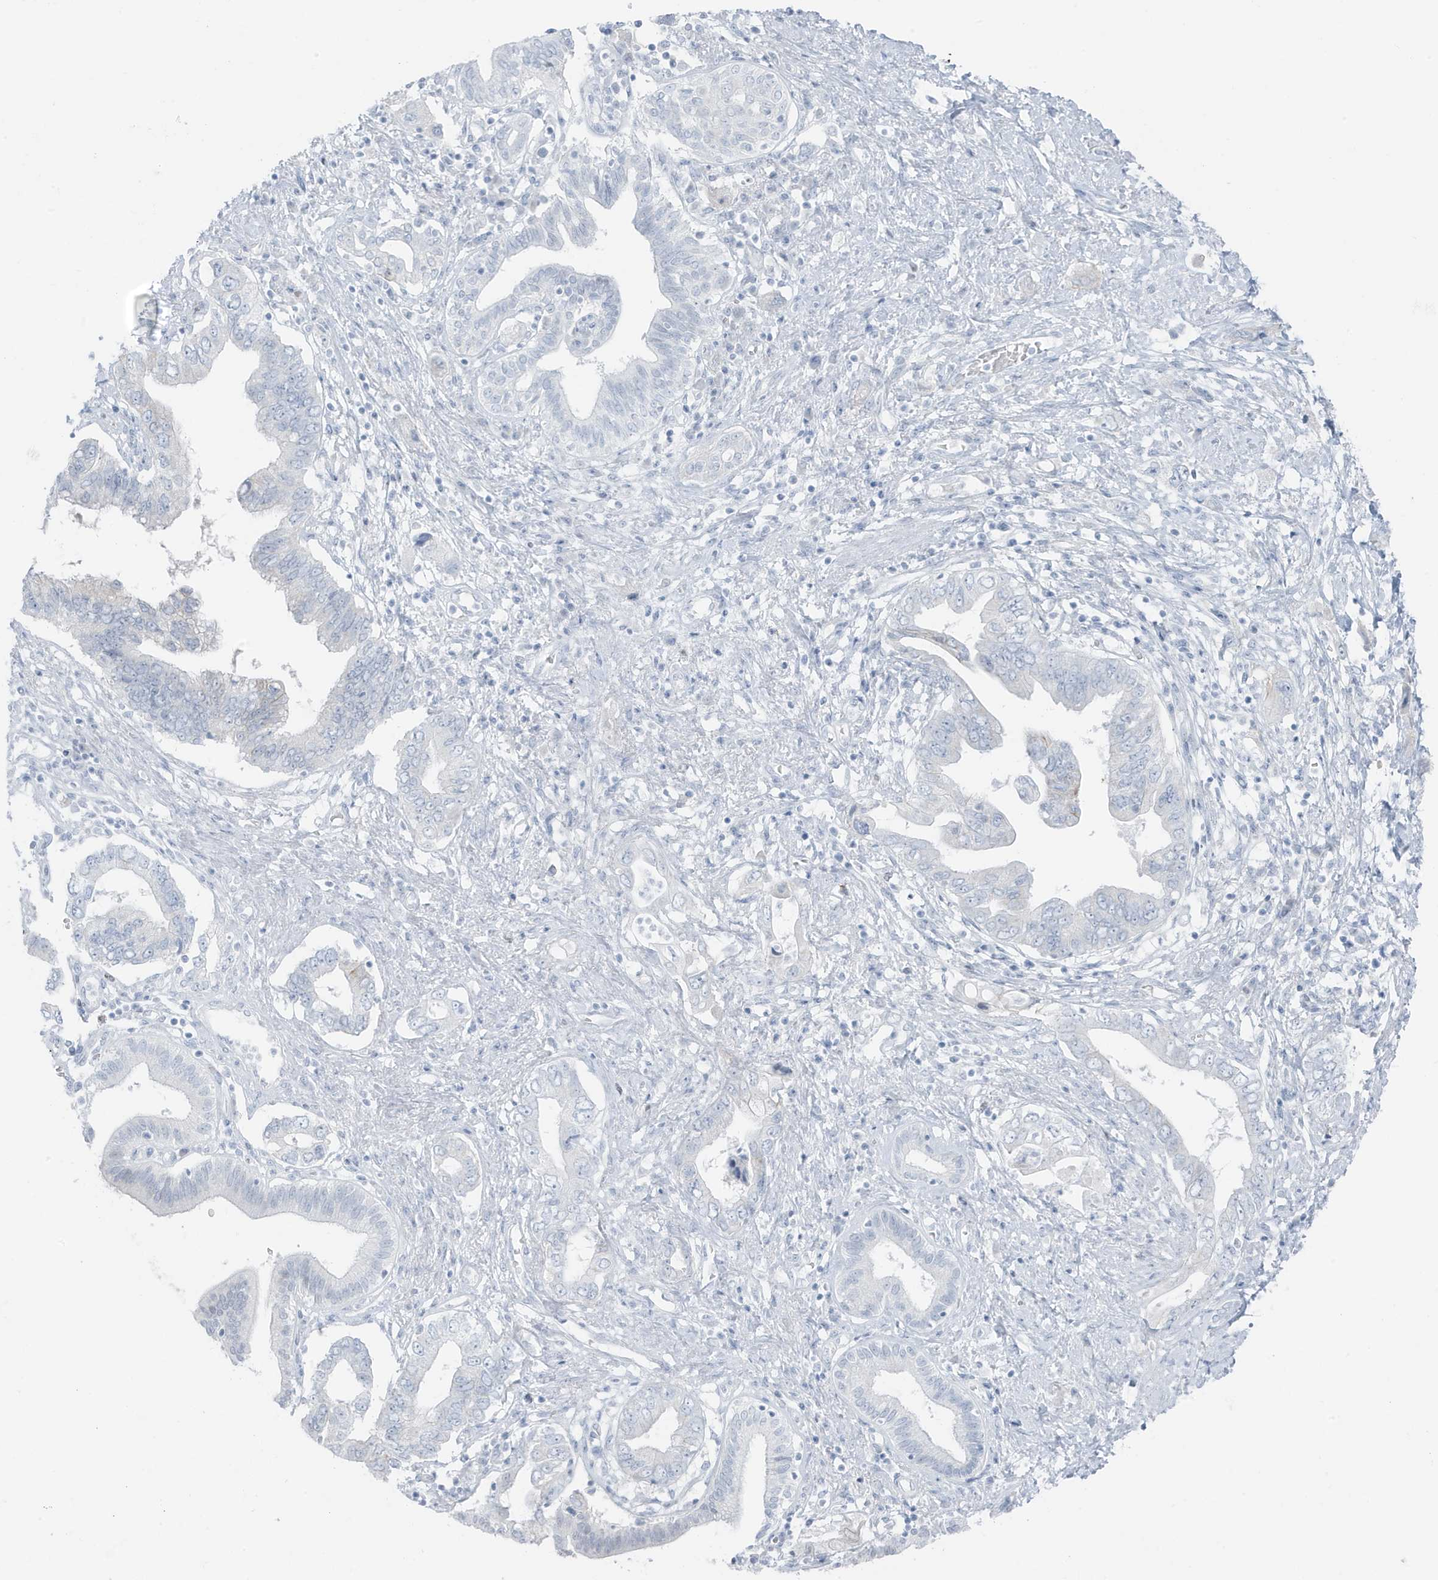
{"staining": {"intensity": "negative", "quantity": "none", "location": "none"}, "tissue": "pancreatic cancer", "cell_type": "Tumor cells", "image_type": "cancer", "snomed": [{"axis": "morphology", "description": "Adenocarcinoma, NOS"}, {"axis": "topography", "description": "Pancreas"}], "caption": "DAB (3,3'-diaminobenzidine) immunohistochemical staining of pancreatic cancer shows no significant staining in tumor cells.", "gene": "ZFP64", "patient": {"sex": "female", "age": 73}}